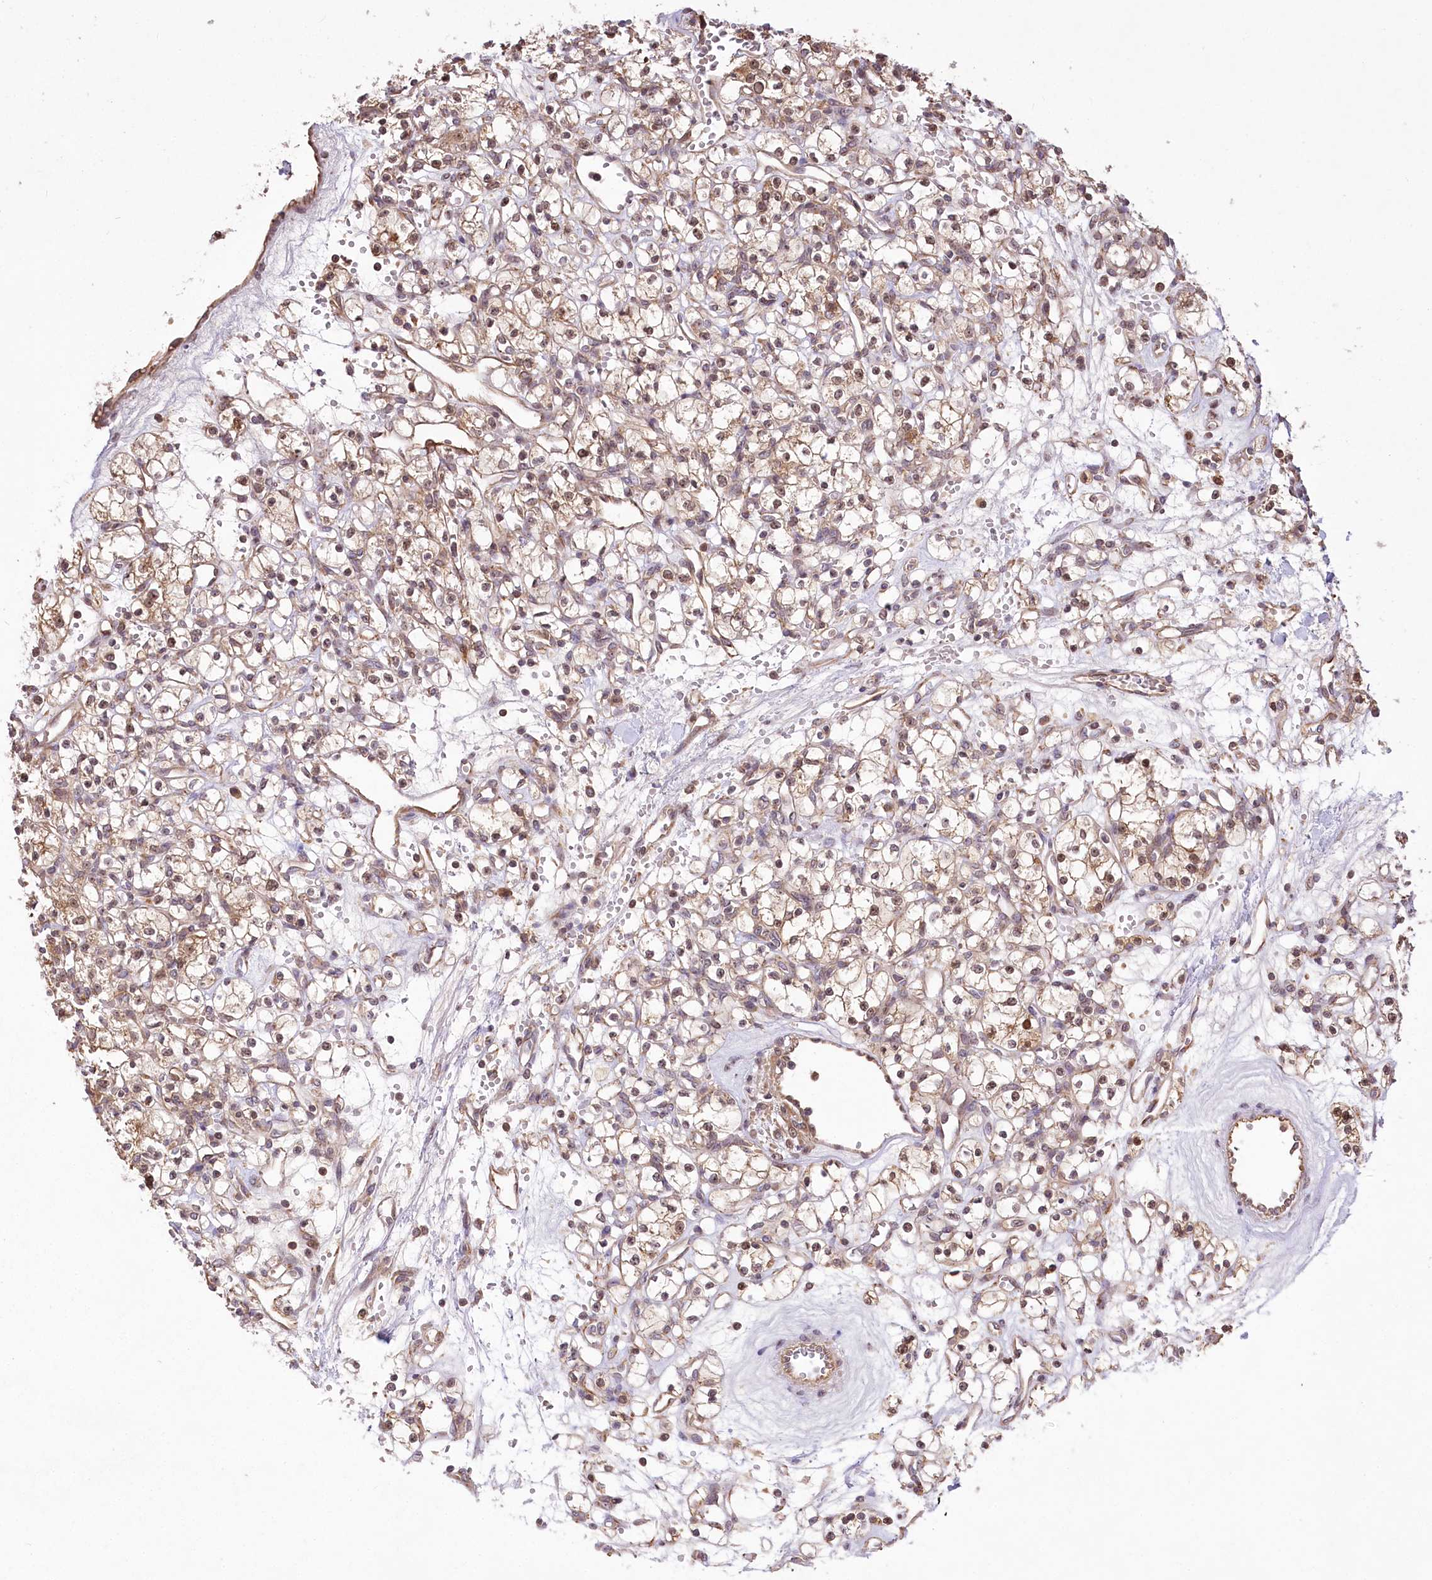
{"staining": {"intensity": "weak", "quantity": ">75%", "location": "cytoplasmic/membranous,nuclear"}, "tissue": "renal cancer", "cell_type": "Tumor cells", "image_type": "cancer", "snomed": [{"axis": "morphology", "description": "Adenocarcinoma, NOS"}, {"axis": "topography", "description": "Kidney"}], "caption": "An immunohistochemistry image of tumor tissue is shown. Protein staining in brown highlights weak cytoplasmic/membranous and nuclear positivity in adenocarcinoma (renal) within tumor cells.", "gene": "SERGEF", "patient": {"sex": "female", "age": 59}}